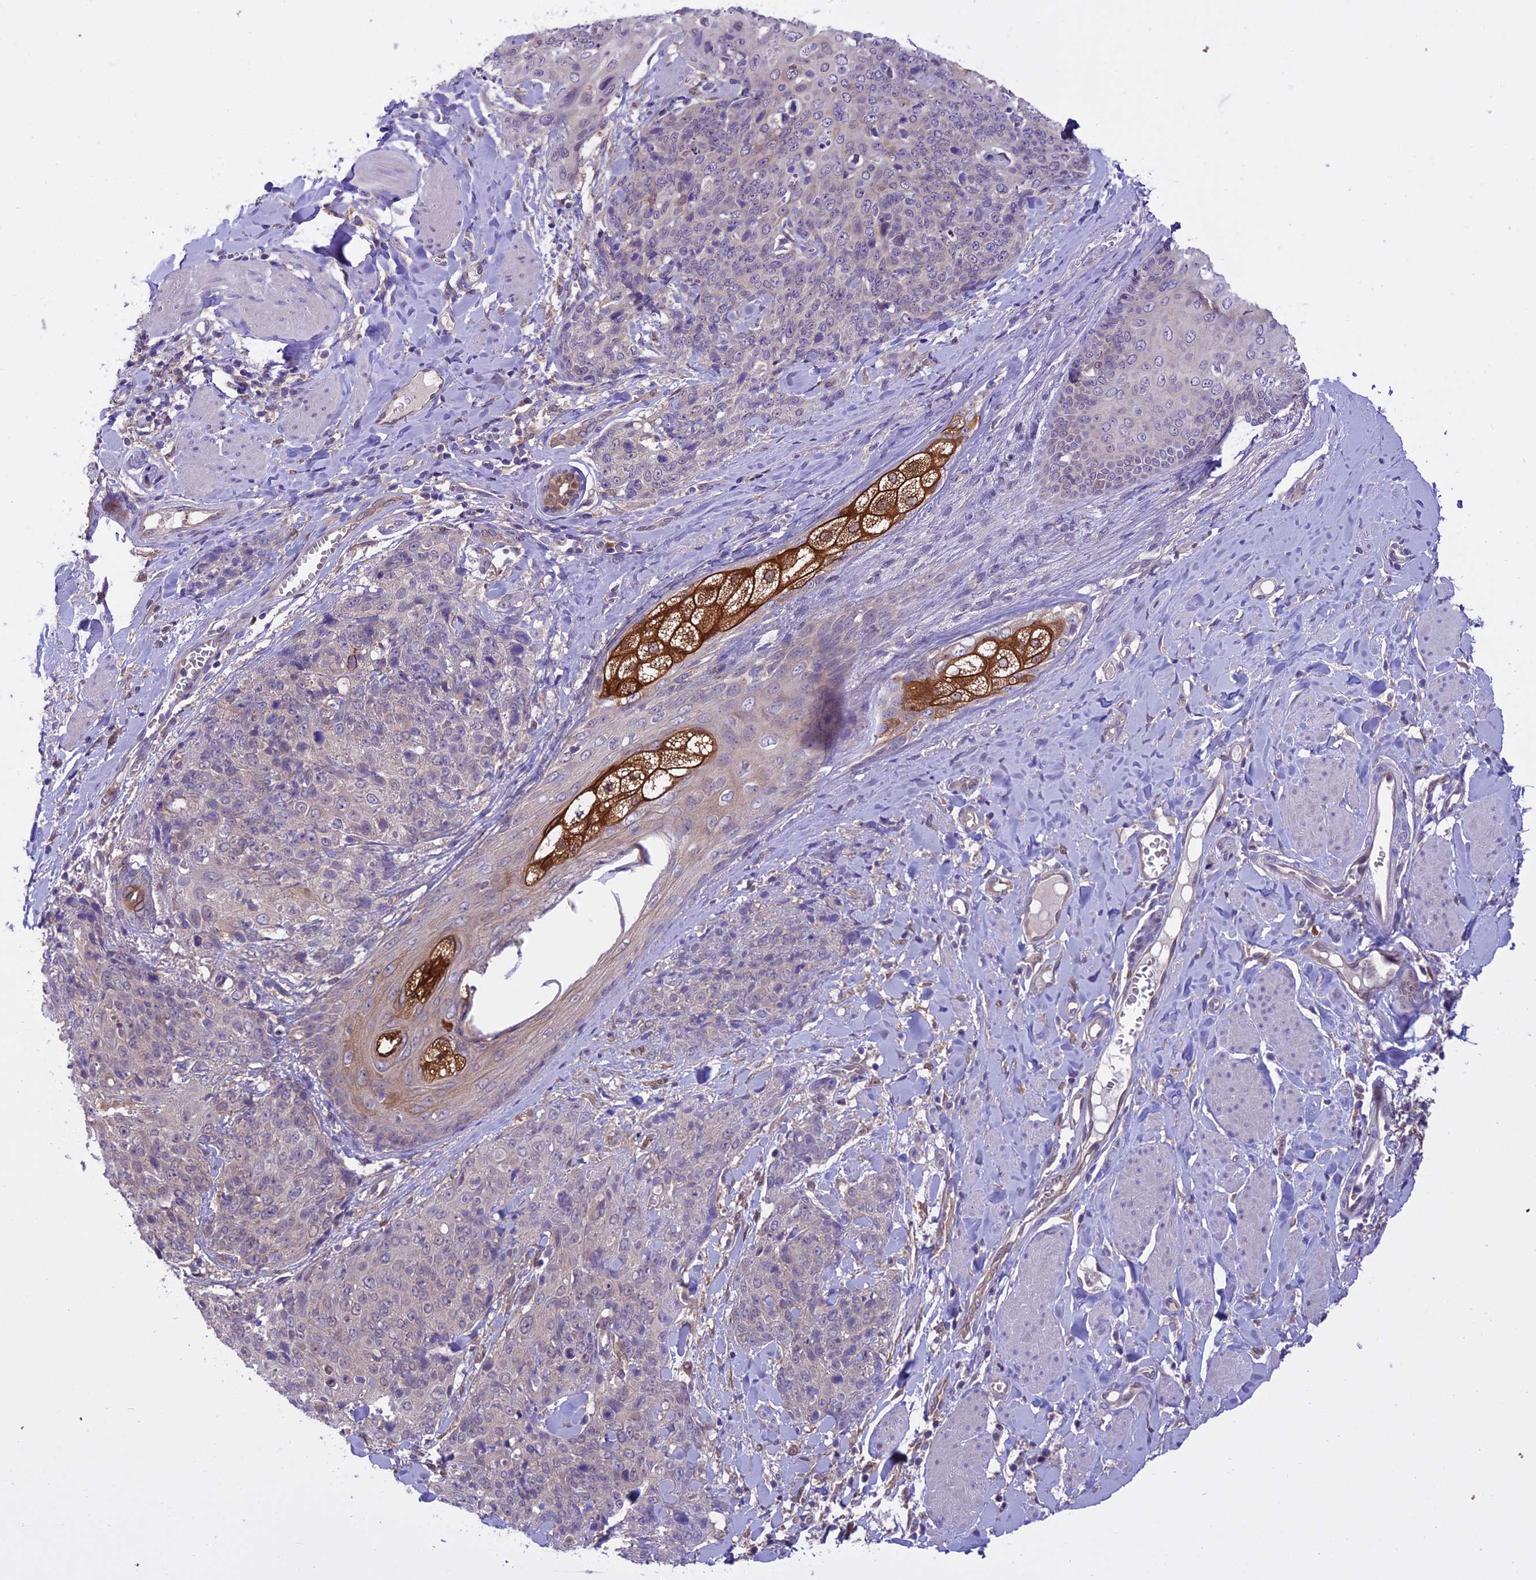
{"staining": {"intensity": "negative", "quantity": "none", "location": "none"}, "tissue": "skin cancer", "cell_type": "Tumor cells", "image_type": "cancer", "snomed": [{"axis": "morphology", "description": "Squamous cell carcinoma, NOS"}, {"axis": "topography", "description": "Skin"}, {"axis": "topography", "description": "Vulva"}], "caption": "This is a histopathology image of immunohistochemistry (IHC) staining of skin cancer (squamous cell carcinoma), which shows no positivity in tumor cells.", "gene": "BORCS6", "patient": {"sex": "female", "age": 85}}